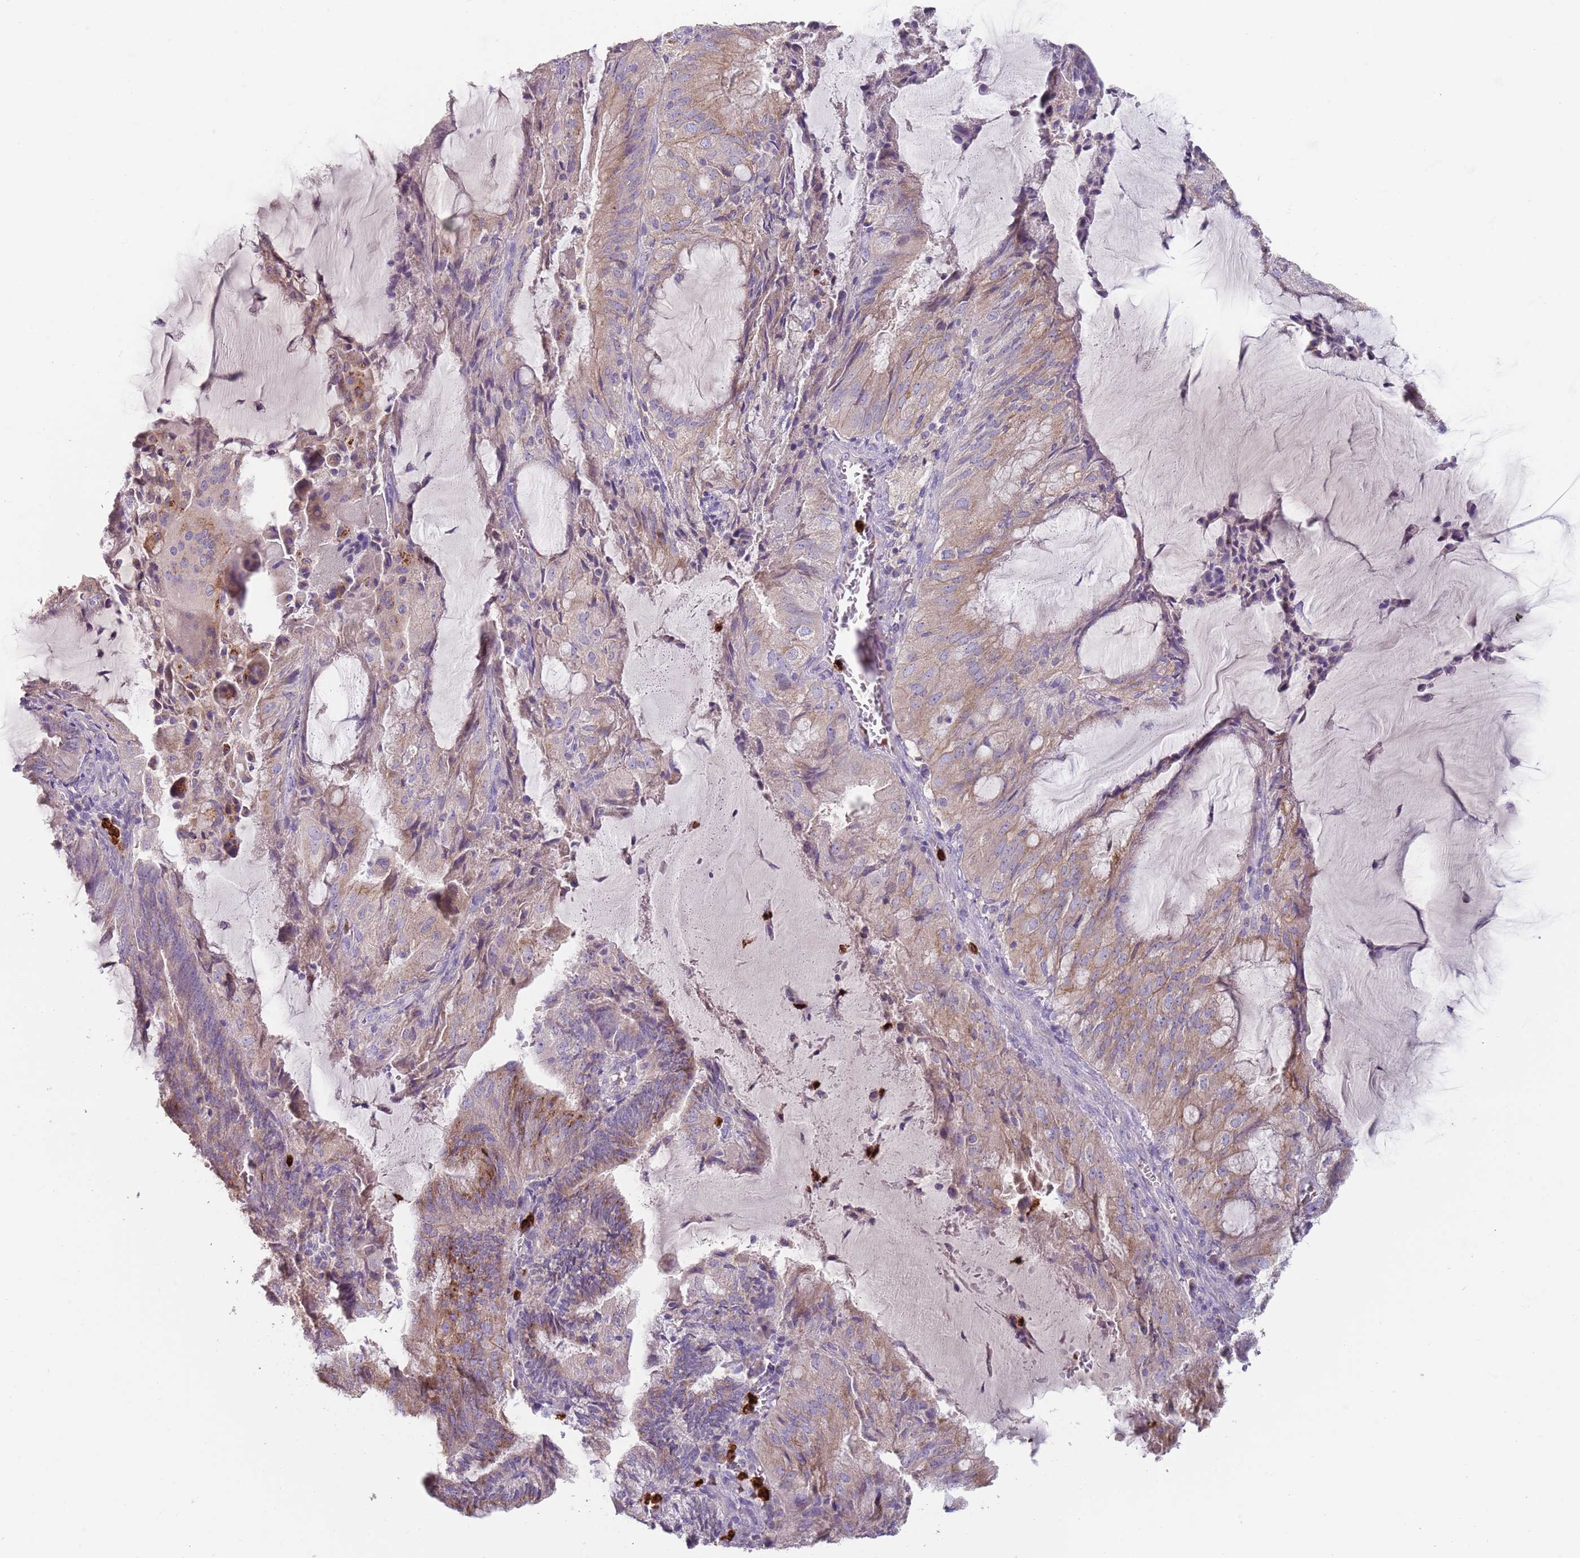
{"staining": {"intensity": "moderate", "quantity": "25%-75%", "location": "cytoplasmic/membranous"}, "tissue": "endometrial cancer", "cell_type": "Tumor cells", "image_type": "cancer", "snomed": [{"axis": "morphology", "description": "Adenocarcinoma, NOS"}, {"axis": "topography", "description": "Endometrium"}], "caption": "Endometrial cancer (adenocarcinoma) tissue demonstrates moderate cytoplasmic/membranous expression in about 25%-75% of tumor cells, visualized by immunohistochemistry. (Brightfield microscopy of DAB IHC at high magnification).", "gene": "TMEM251", "patient": {"sex": "female", "age": 81}}